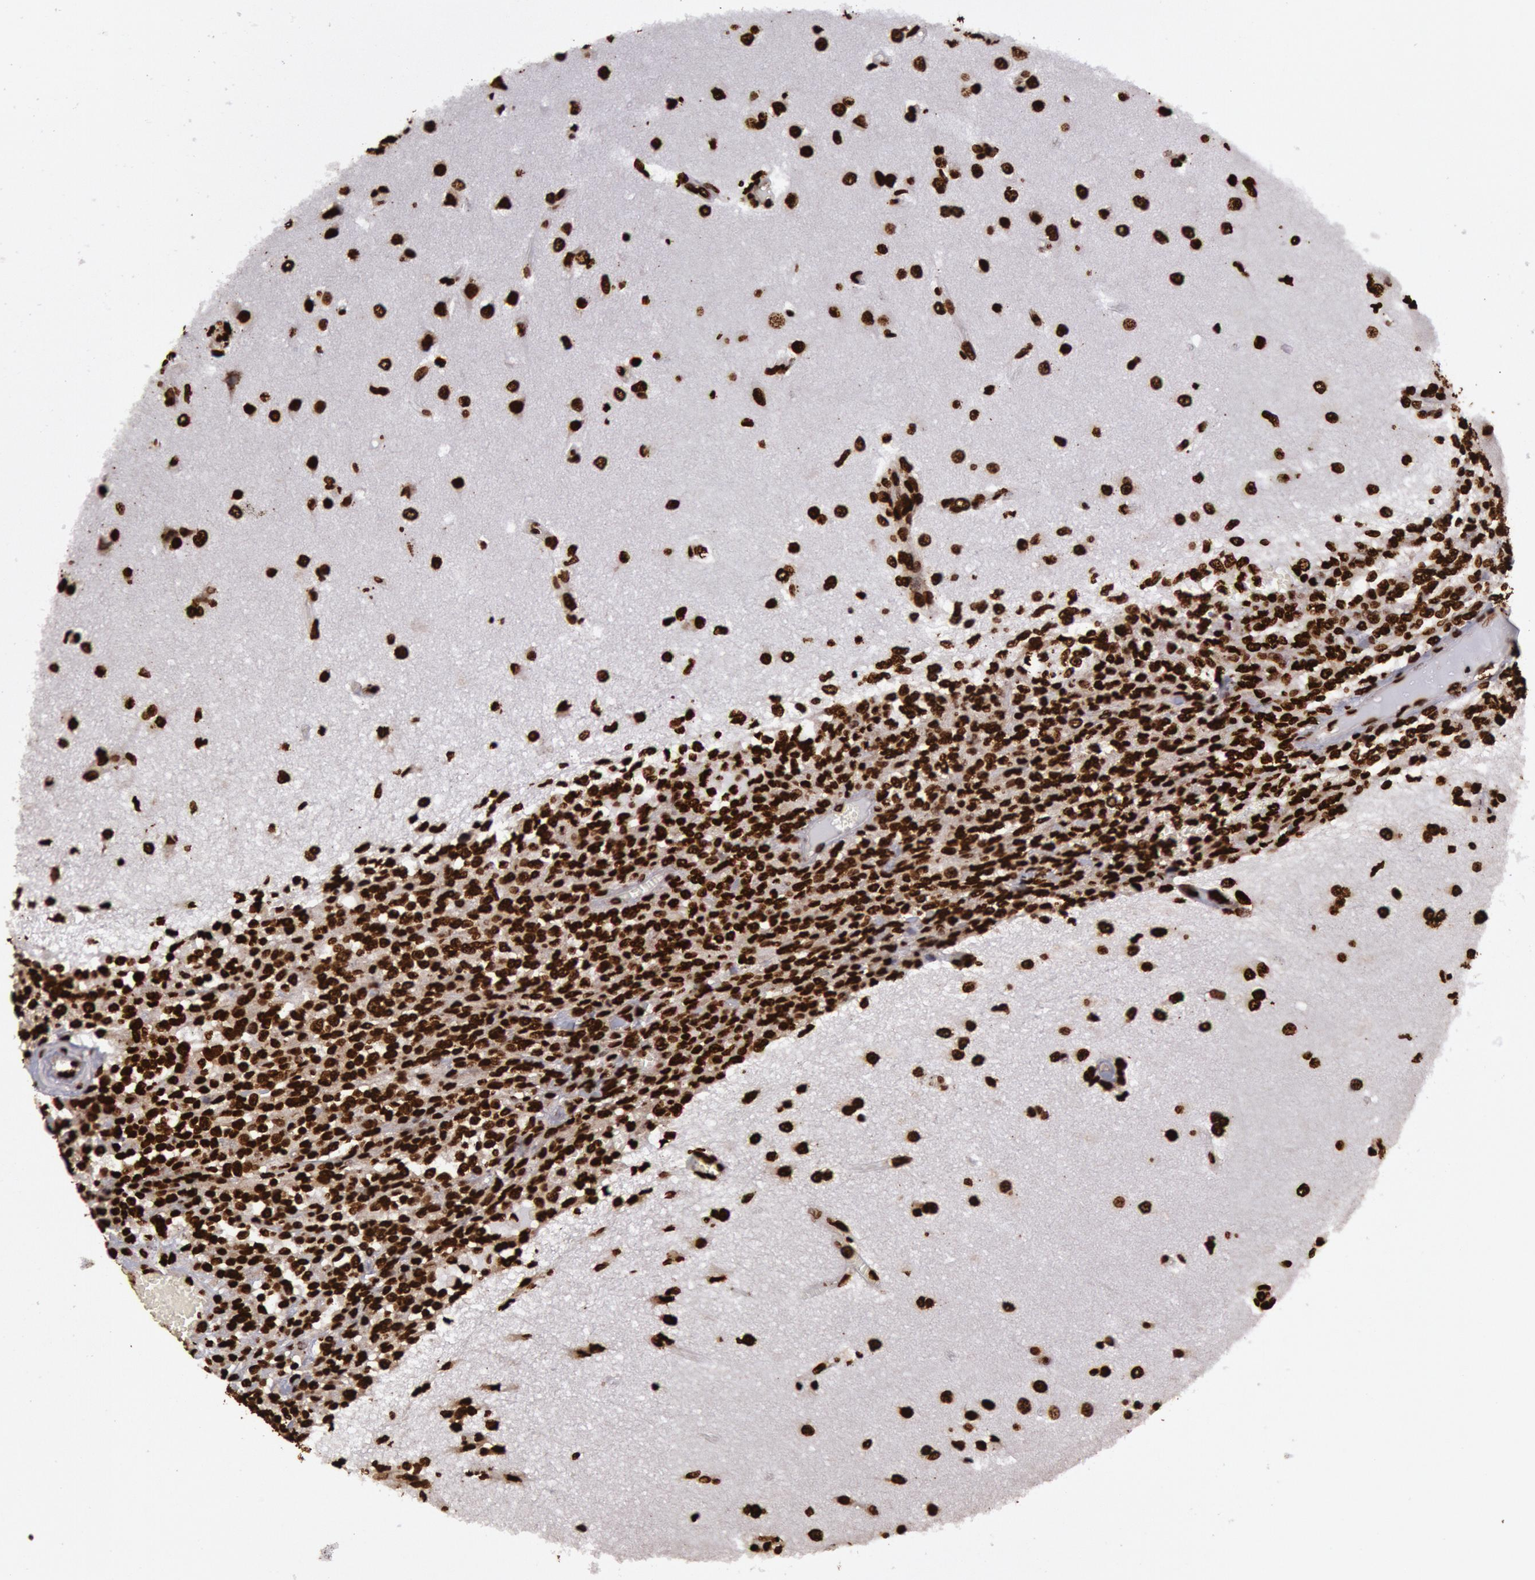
{"staining": {"intensity": "strong", "quantity": ">75%", "location": "nuclear"}, "tissue": "glioma", "cell_type": "Tumor cells", "image_type": "cancer", "snomed": [{"axis": "morphology", "description": "Glioma, malignant, High grade"}, {"axis": "topography", "description": "Brain"}], "caption": "Immunohistochemistry (IHC) photomicrograph of malignant glioma (high-grade) stained for a protein (brown), which shows high levels of strong nuclear staining in approximately >75% of tumor cells.", "gene": "H3-4", "patient": {"sex": "male", "age": 66}}